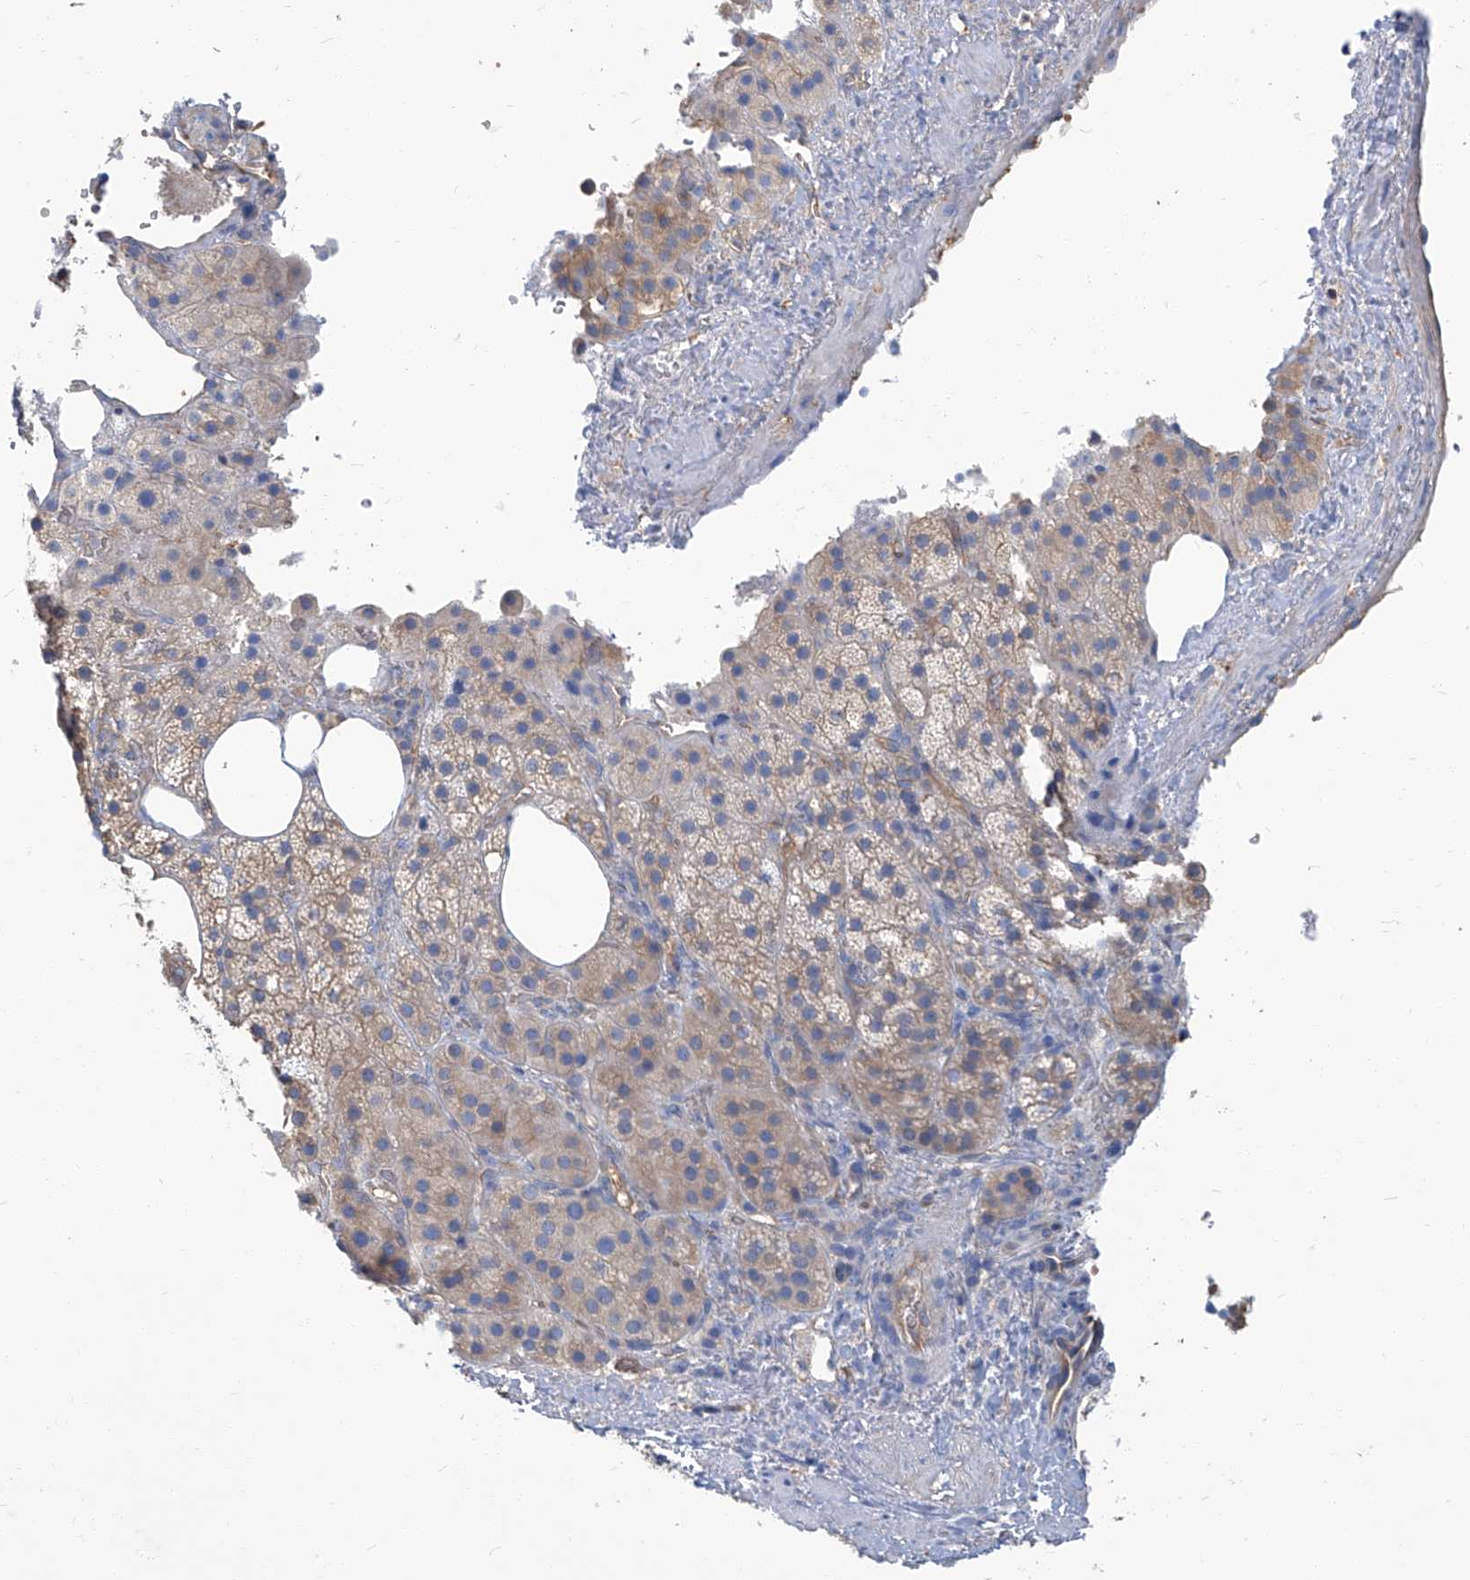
{"staining": {"intensity": "weak", "quantity": "<25%", "location": "cytoplasmic/membranous"}, "tissue": "adrenal gland", "cell_type": "Glandular cells", "image_type": "normal", "snomed": [{"axis": "morphology", "description": "Normal tissue, NOS"}, {"axis": "topography", "description": "Adrenal gland"}], "caption": "IHC image of benign human adrenal gland stained for a protein (brown), which shows no expression in glandular cells. The staining is performed using DAB brown chromogen with nuclei counter-stained in using hematoxylin.", "gene": "PFKL", "patient": {"sex": "female", "age": 59}}